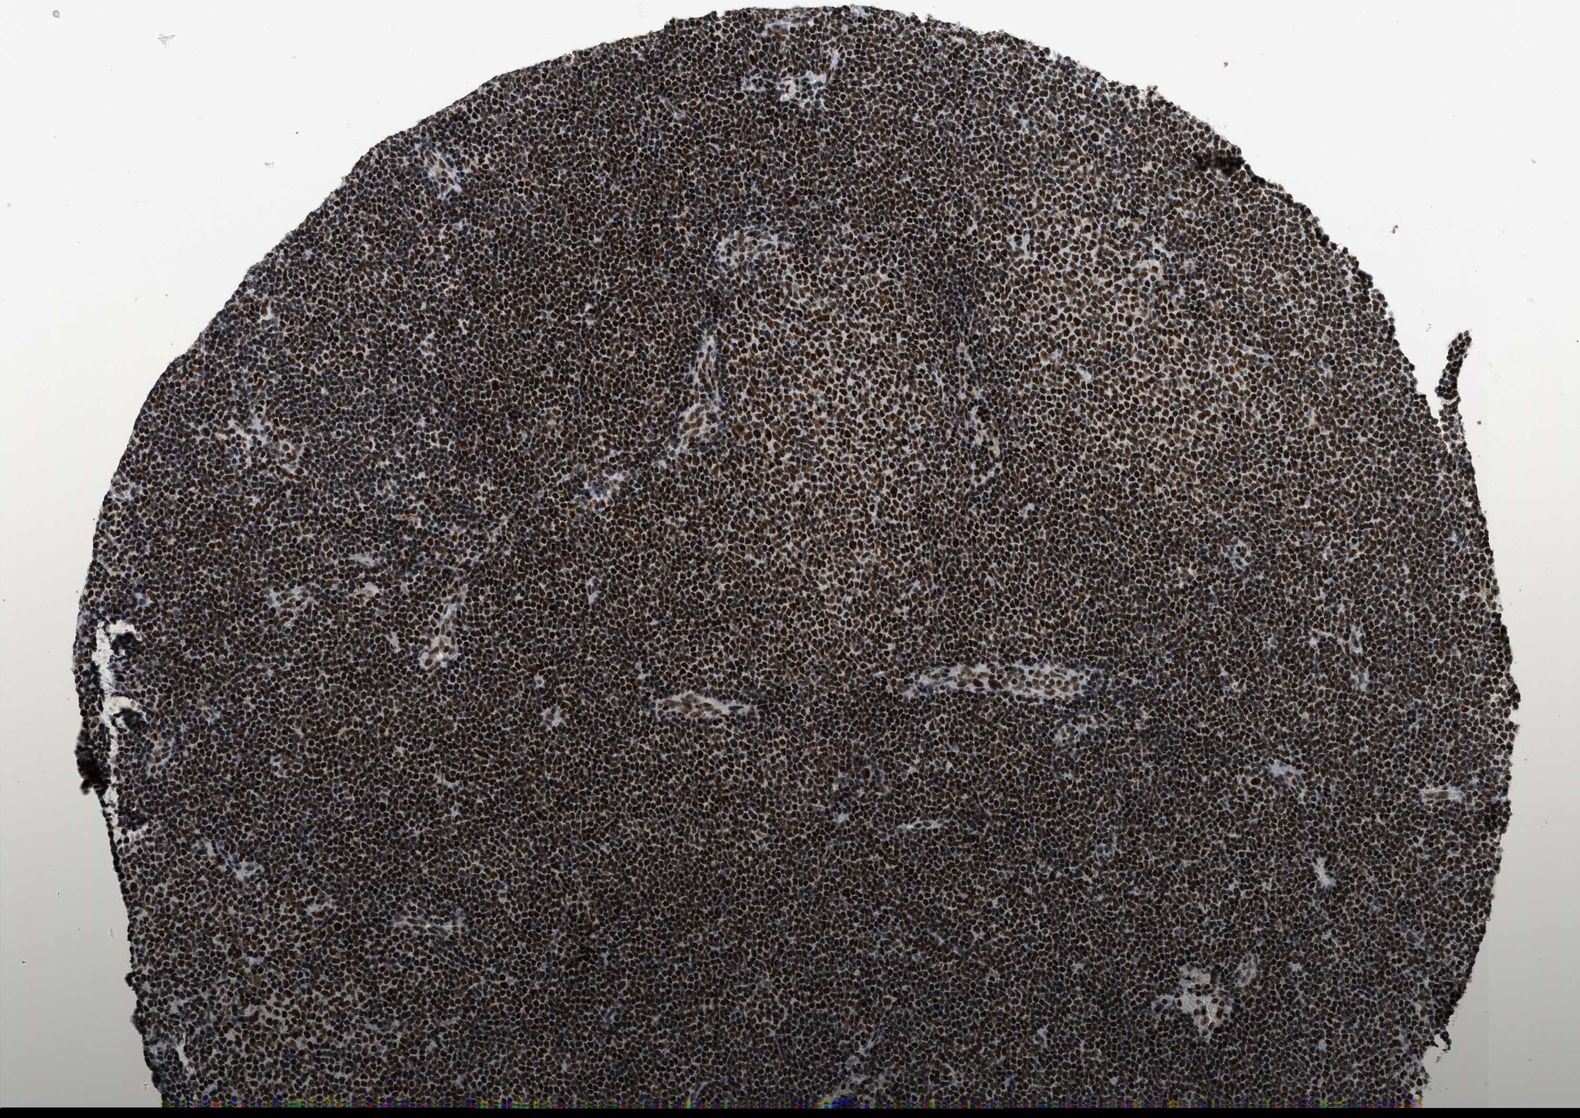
{"staining": {"intensity": "strong", "quantity": ">75%", "location": "nuclear"}, "tissue": "lymphoma", "cell_type": "Tumor cells", "image_type": "cancer", "snomed": [{"axis": "morphology", "description": "Malignant lymphoma, non-Hodgkin's type, Low grade"}, {"axis": "topography", "description": "Lymph node"}], "caption": "This is an image of immunohistochemistry staining of low-grade malignant lymphoma, non-Hodgkin's type, which shows strong staining in the nuclear of tumor cells.", "gene": "SMARCB1", "patient": {"sex": "female", "age": 53}}